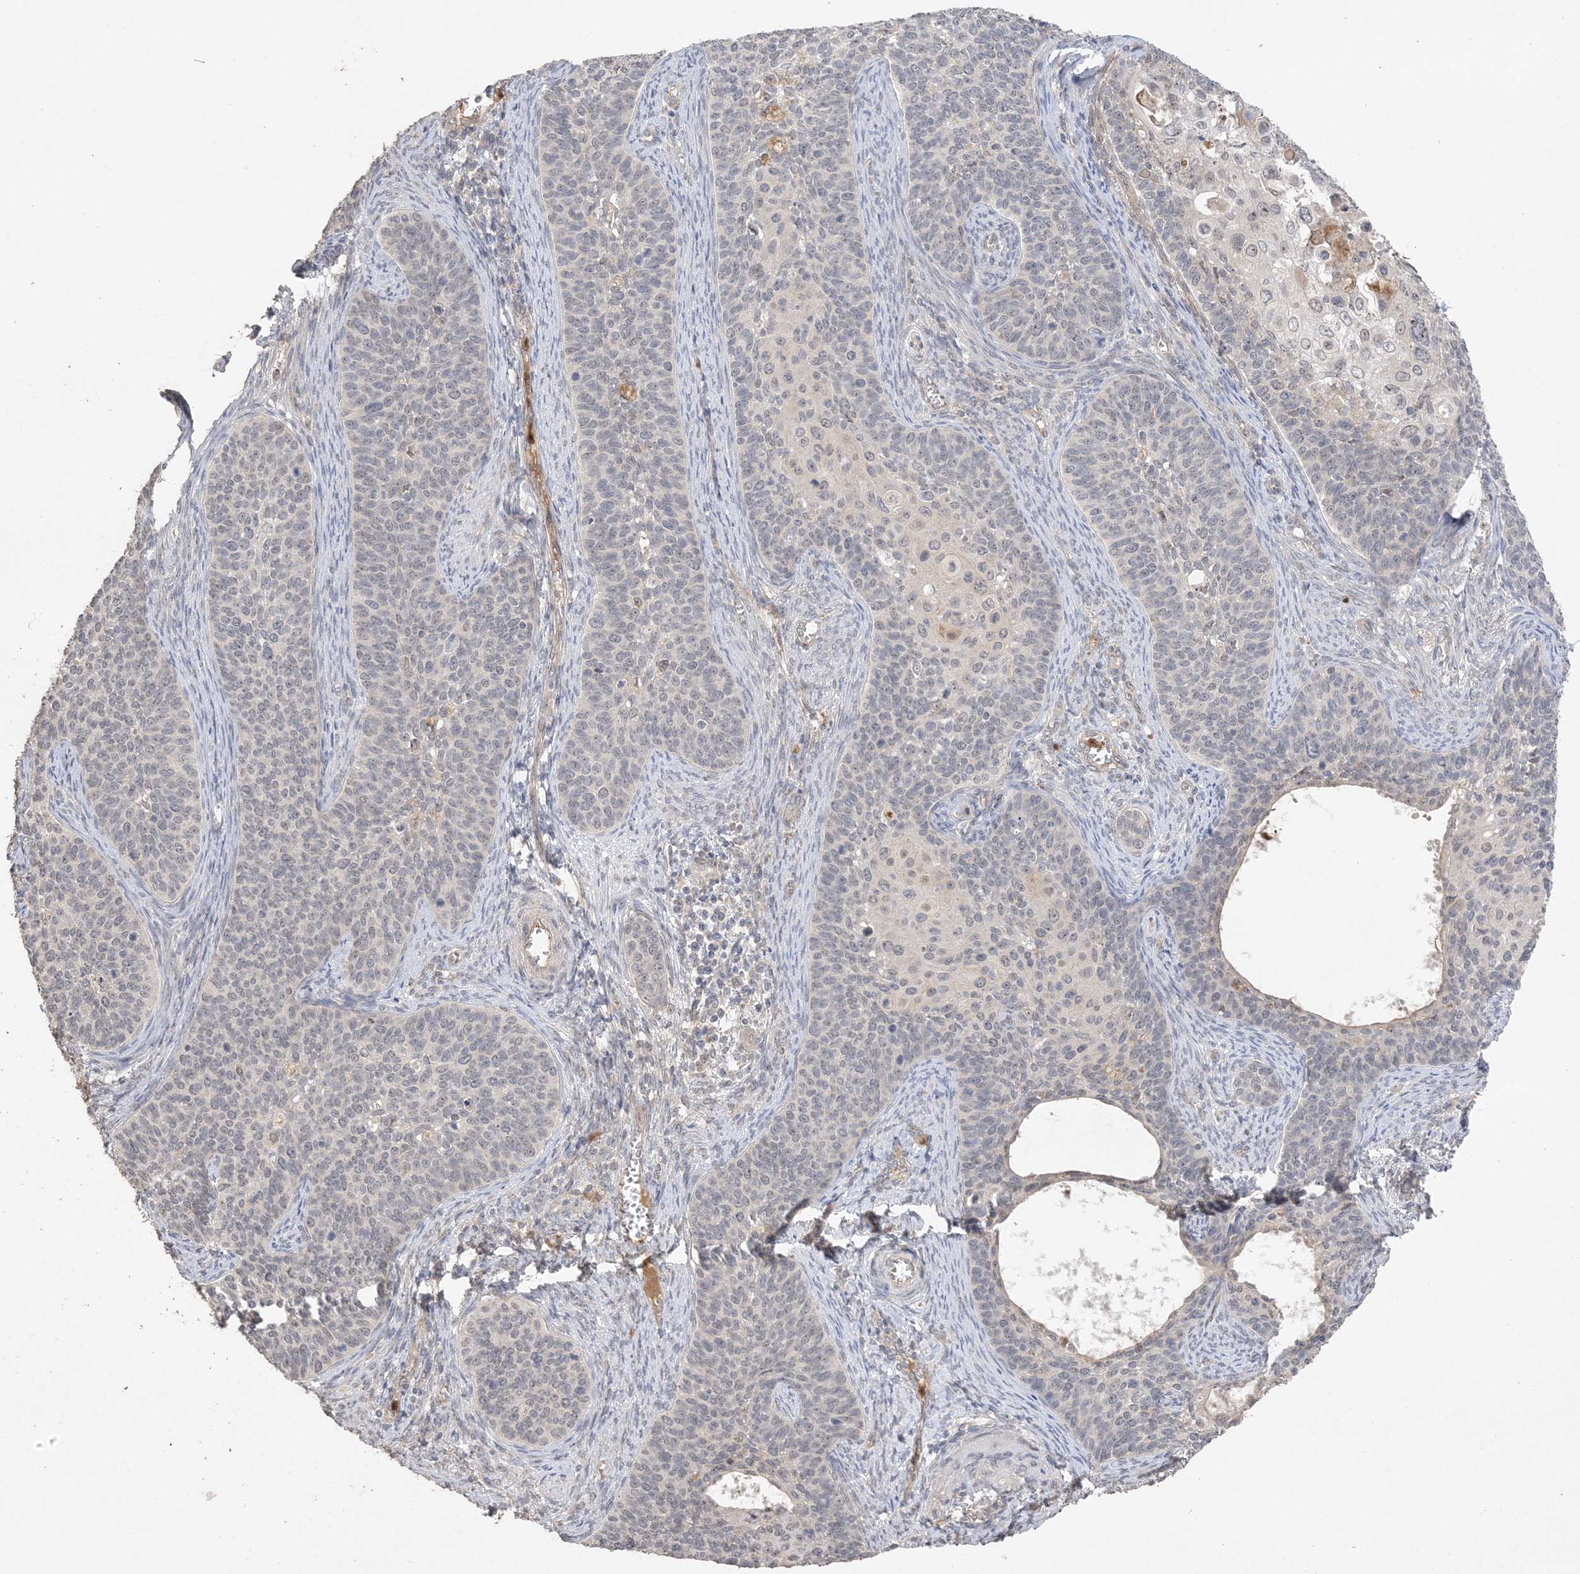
{"staining": {"intensity": "weak", "quantity": "<25%", "location": "nuclear"}, "tissue": "cervical cancer", "cell_type": "Tumor cells", "image_type": "cancer", "snomed": [{"axis": "morphology", "description": "Squamous cell carcinoma, NOS"}, {"axis": "topography", "description": "Cervix"}], "caption": "This is an immunohistochemistry (IHC) image of human cervical cancer. There is no staining in tumor cells.", "gene": "DDX18", "patient": {"sex": "female", "age": 33}}